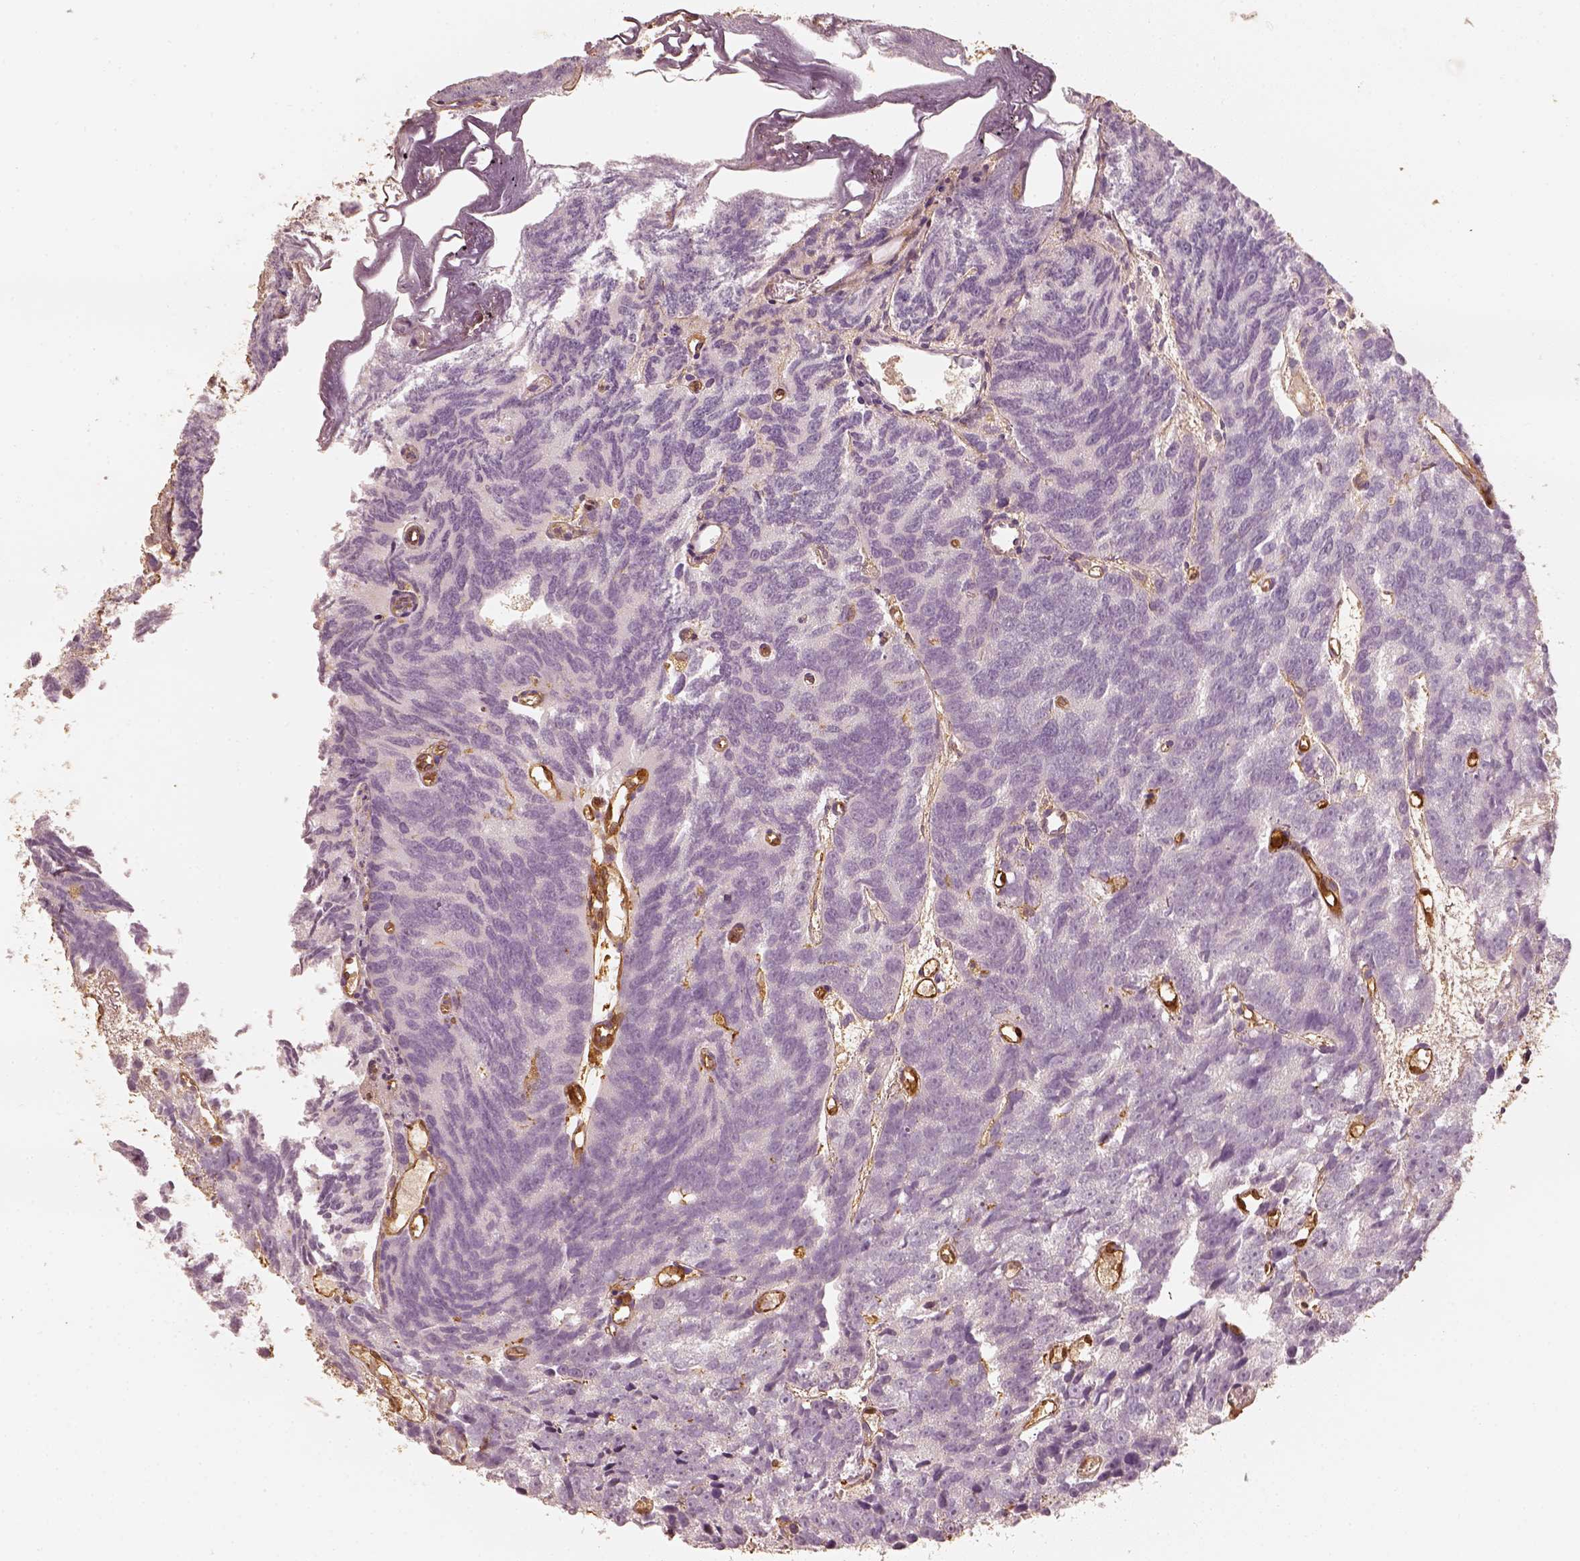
{"staining": {"intensity": "negative", "quantity": "none", "location": "none"}, "tissue": "prostate cancer", "cell_type": "Tumor cells", "image_type": "cancer", "snomed": [{"axis": "morphology", "description": "Adenocarcinoma, High grade"}, {"axis": "topography", "description": "Prostate"}], "caption": "IHC histopathology image of prostate cancer (adenocarcinoma (high-grade)) stained for a protein (brown), which displays no expression in tumor cells.", "gene": "FSCN1", "patient": {"sex": "male", "age": 77}}